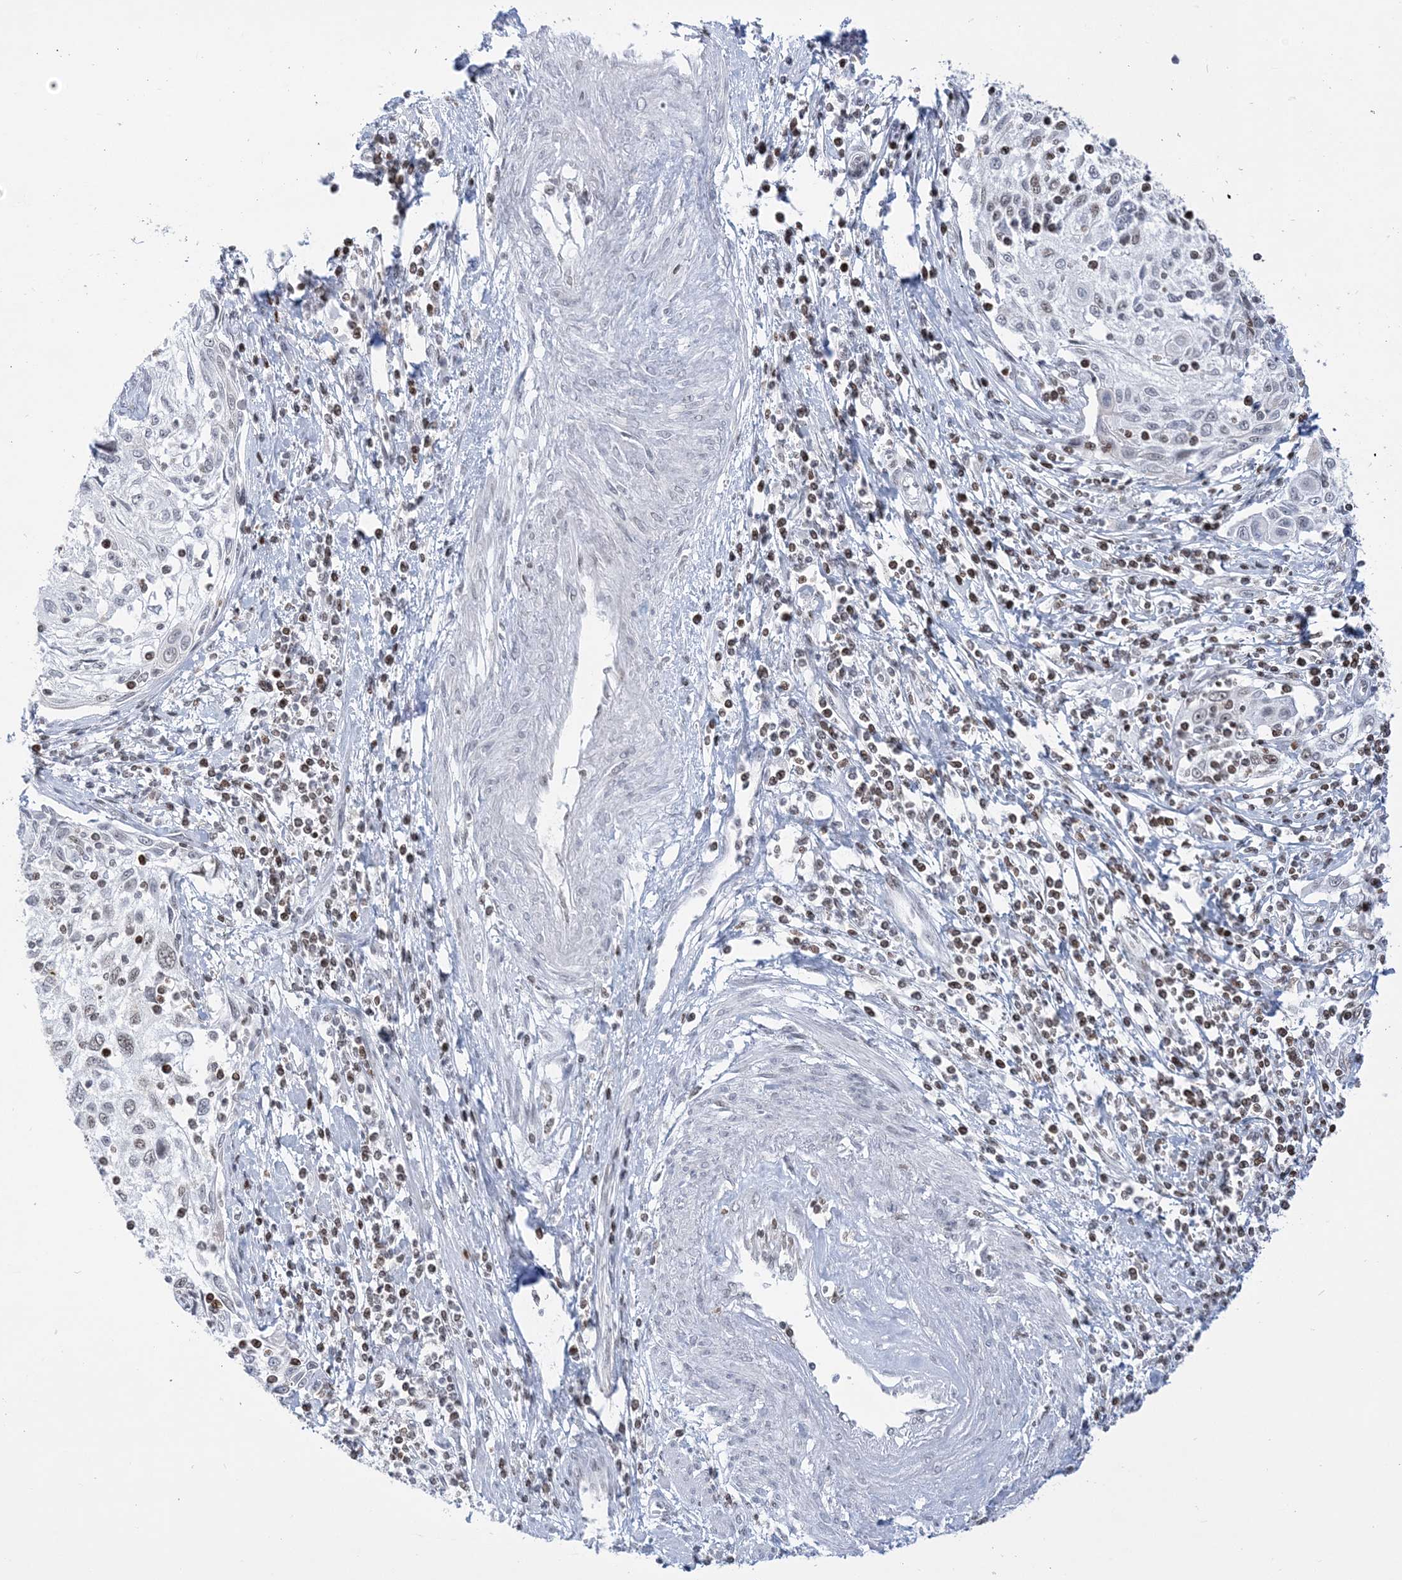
{"staining": {"intensity": "negative", "quantity": "none", "location": "none"}, "tissue": "cervical cancer", "cell_type": "Tumor cells", "image_type": "cancer", "snomed": [{"axis": "morphology", "description": "Squamous cell carcinoma, NOS"}, {"axis": "topography", "description": "Cervix"}], "caption": "This is an immunohistochemistry photomicrograph of human squamous cell carcinoma (cervical). There is no staining in tumor cells.", "gene": "DDX21", "patient": {"sex": "female", "age": 70}}